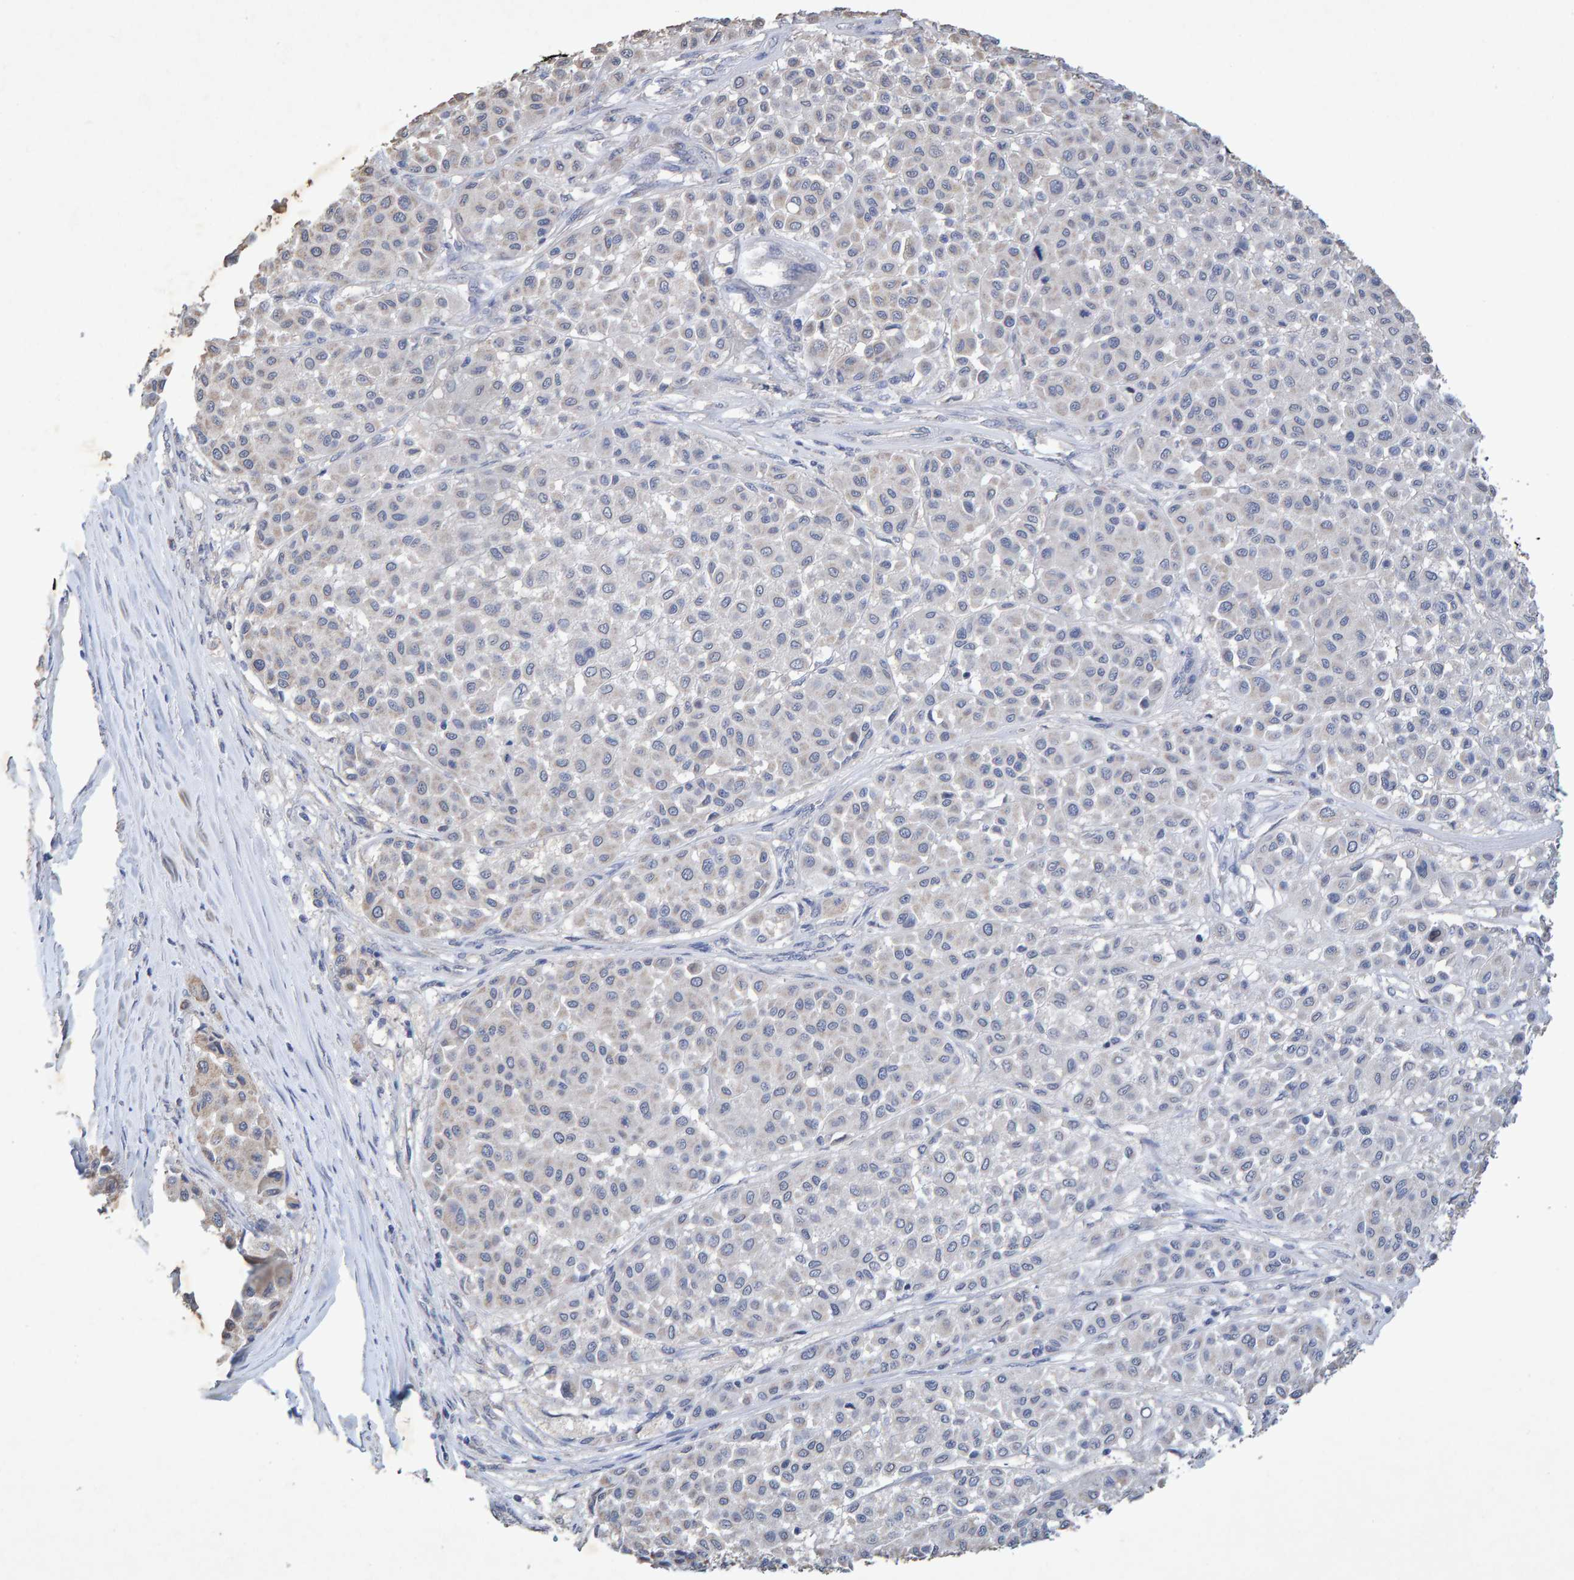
{"staining": {"intensity": "negative", "quantity": "none", "location": "none"}, "tissue": "melanoma", "cell_type": "Tumor cells", "image_type": "cancer", "snomed": [{"axis": "morphology", "description": "Malignant melanoma, Metastatic site"}, {"axis": "topography", "description": "Soft tissue"}], "caption": "High magnification brightfield microscopy of melanoma stained with DAB (brown) and counterstained with hematoxylin (blue): tumor cells show no significant expression.", "gene": "CTH", "patient": {"sex": "male", "age": 41}}